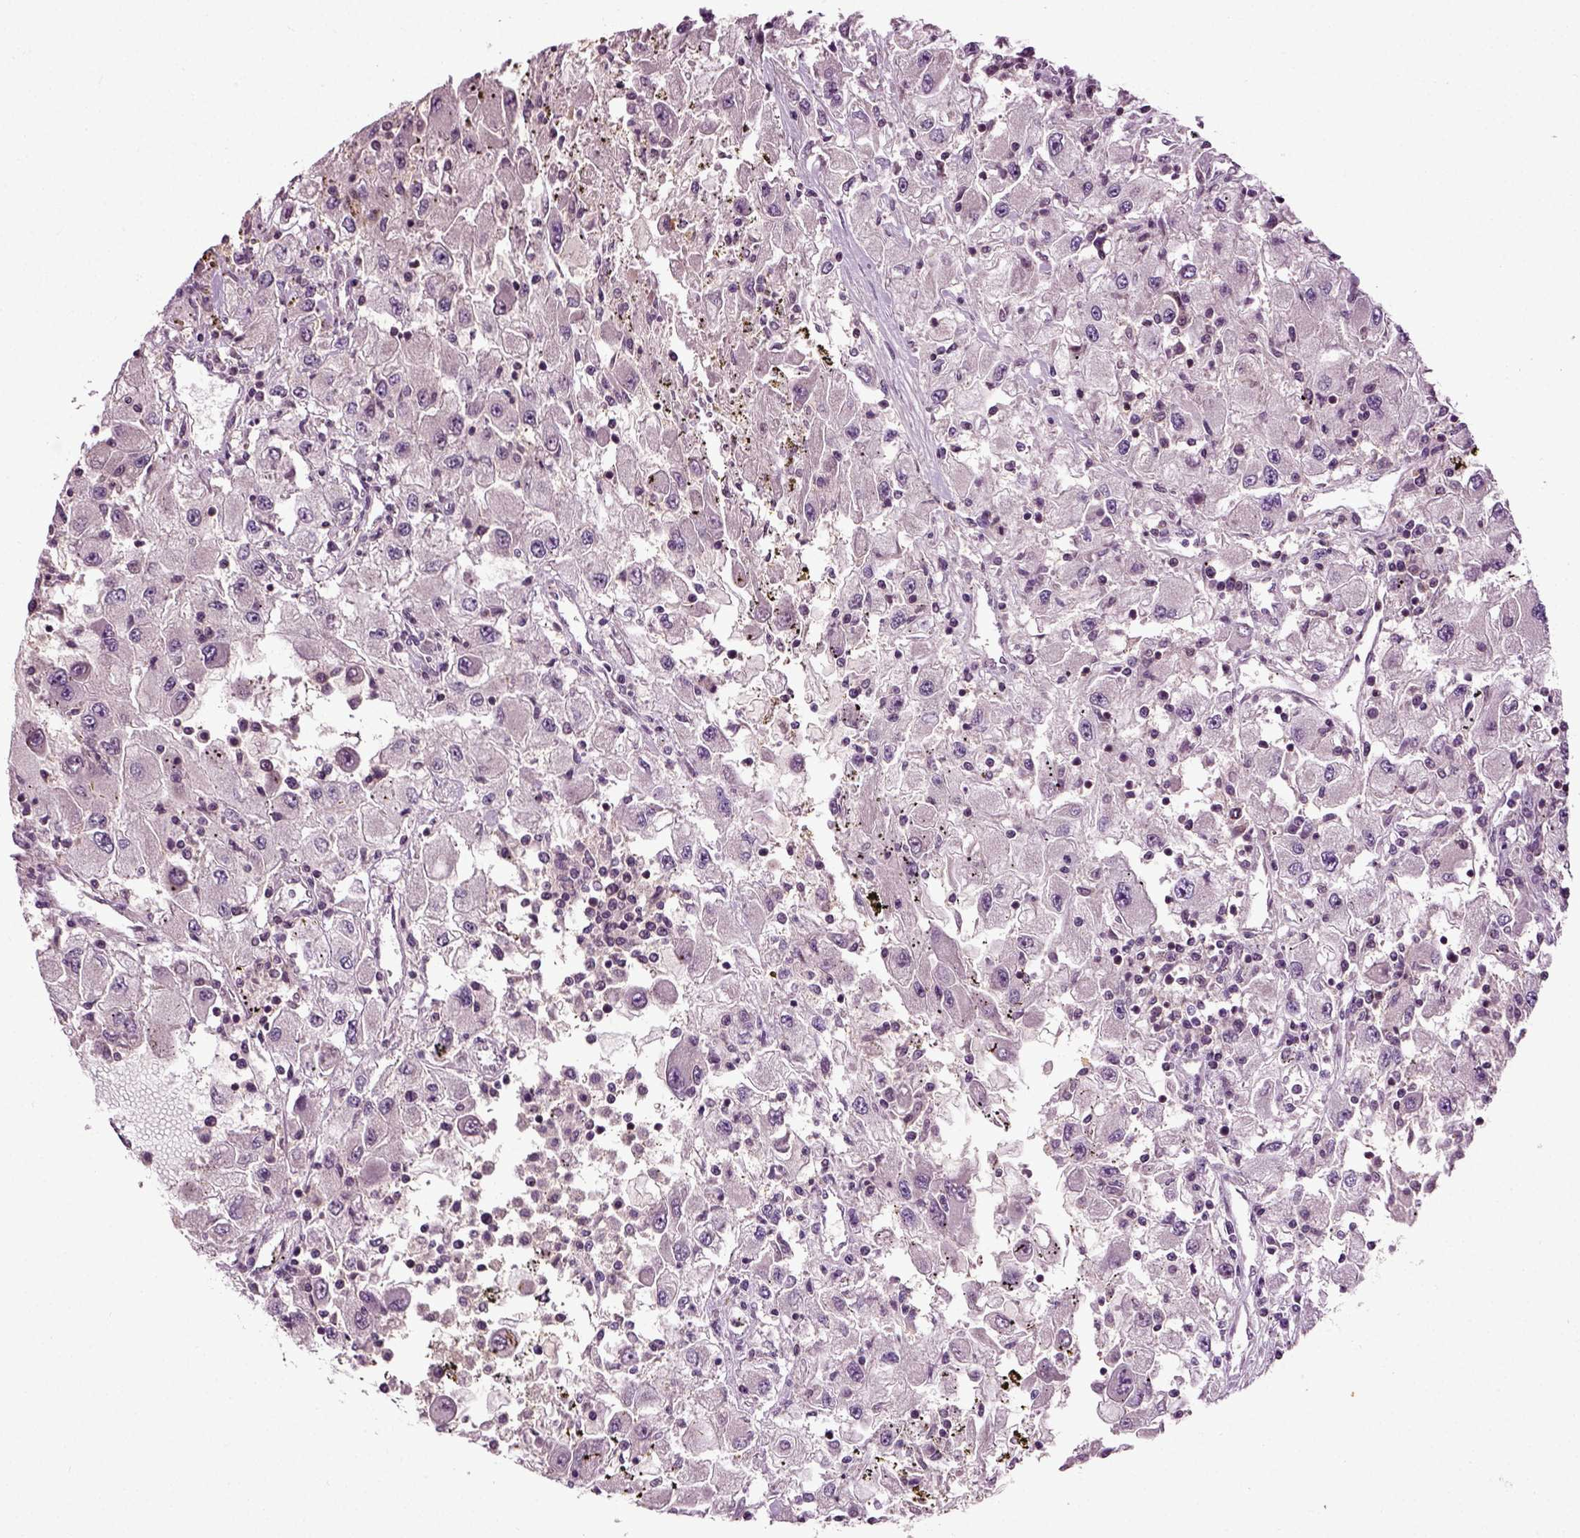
{"staining": {"intensity": "negative", "quantity": "none", "location": "none"}, "tissue": "renal cancer", "cell_type": "Tumor cells", "image_type": "cancer", "snomed": [{"axis": "morphology", "description": "Adenocarcinoma, NOS"}, {"axis": "topography", "description": "Kidney"}], "caption": "Tumor cells are negative for protein expression in human renal adenocarcinoma.", "gene": "KNSTRN", "patient": {"sex": "female", "age": 67}}